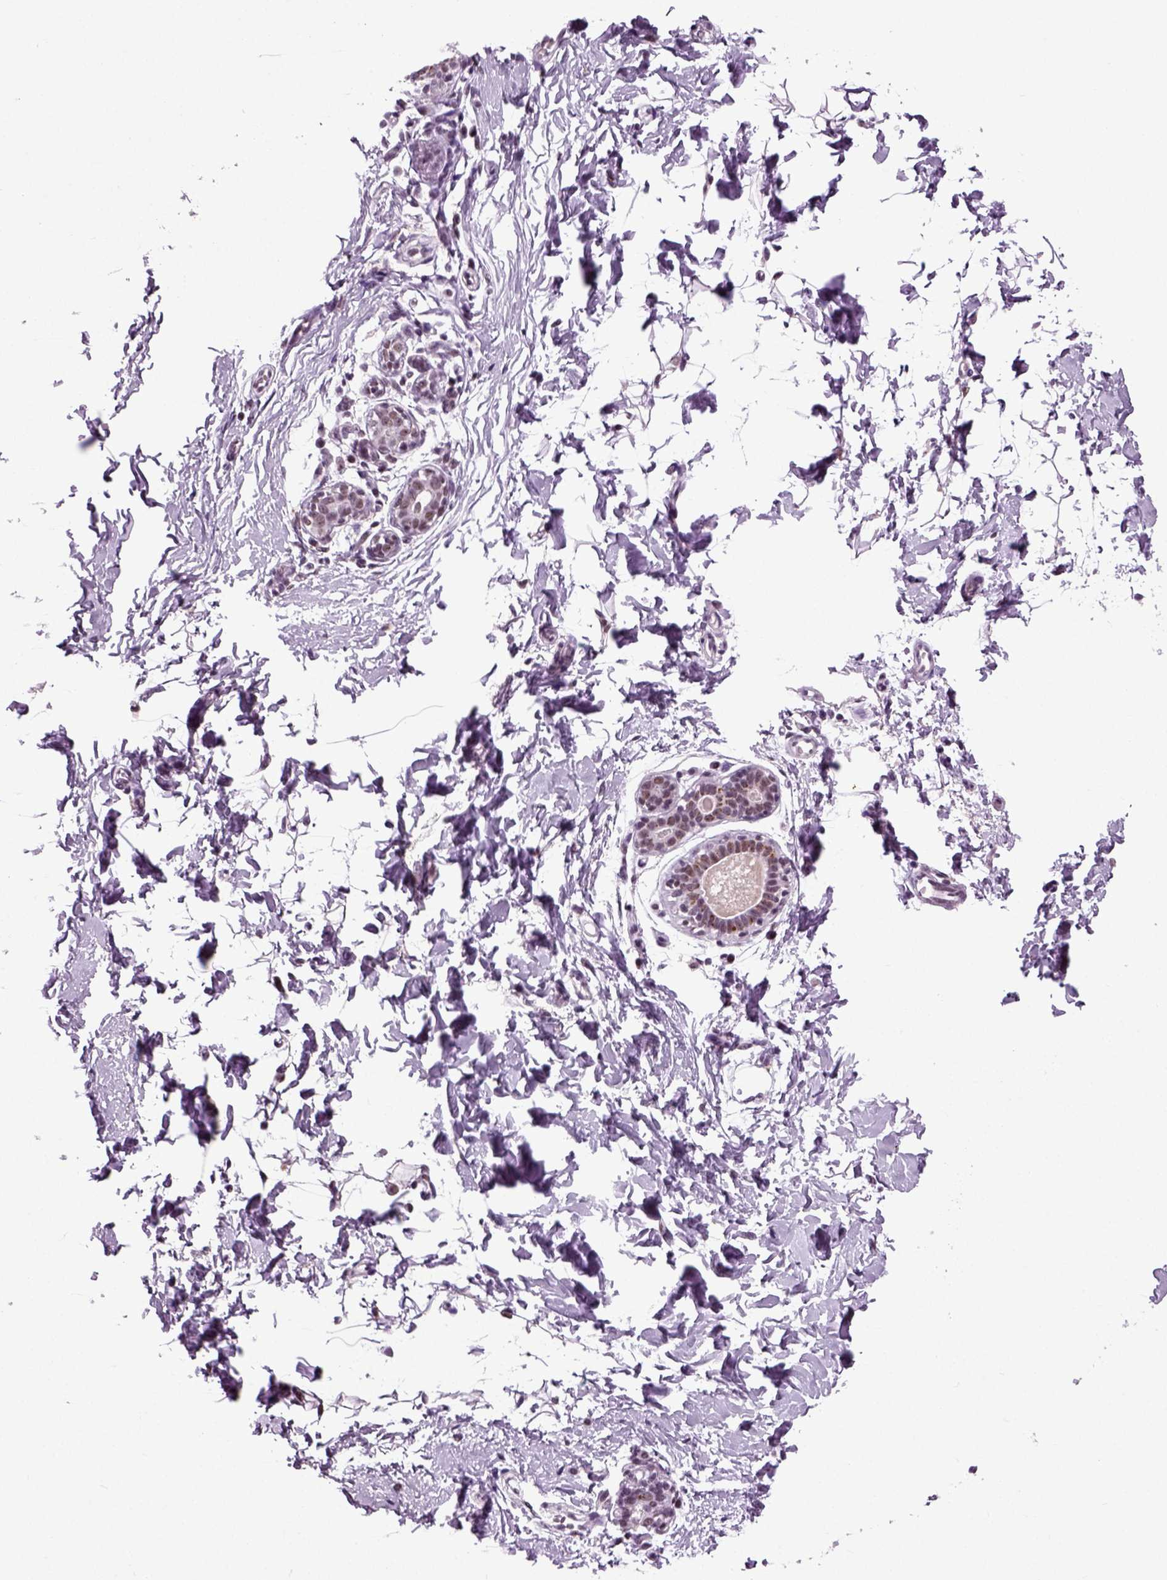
{"staining": {"intensity": "negative", "quantity": "none", "location": "none"}, "tissue": "breast", "cell_type": "Adipocytes", "image_type": "normal", "snomed": [{"axis": "morphology", "description": "Normal tissue, NOS"}, {"axis": "topography", "description": "Breast"}], "caption": "This is an IHC histopathology image of normal breast. There is no positivity in adipocytes.", "gene": "RCOR3", "patient": {"sex": "female", "age": 37}}